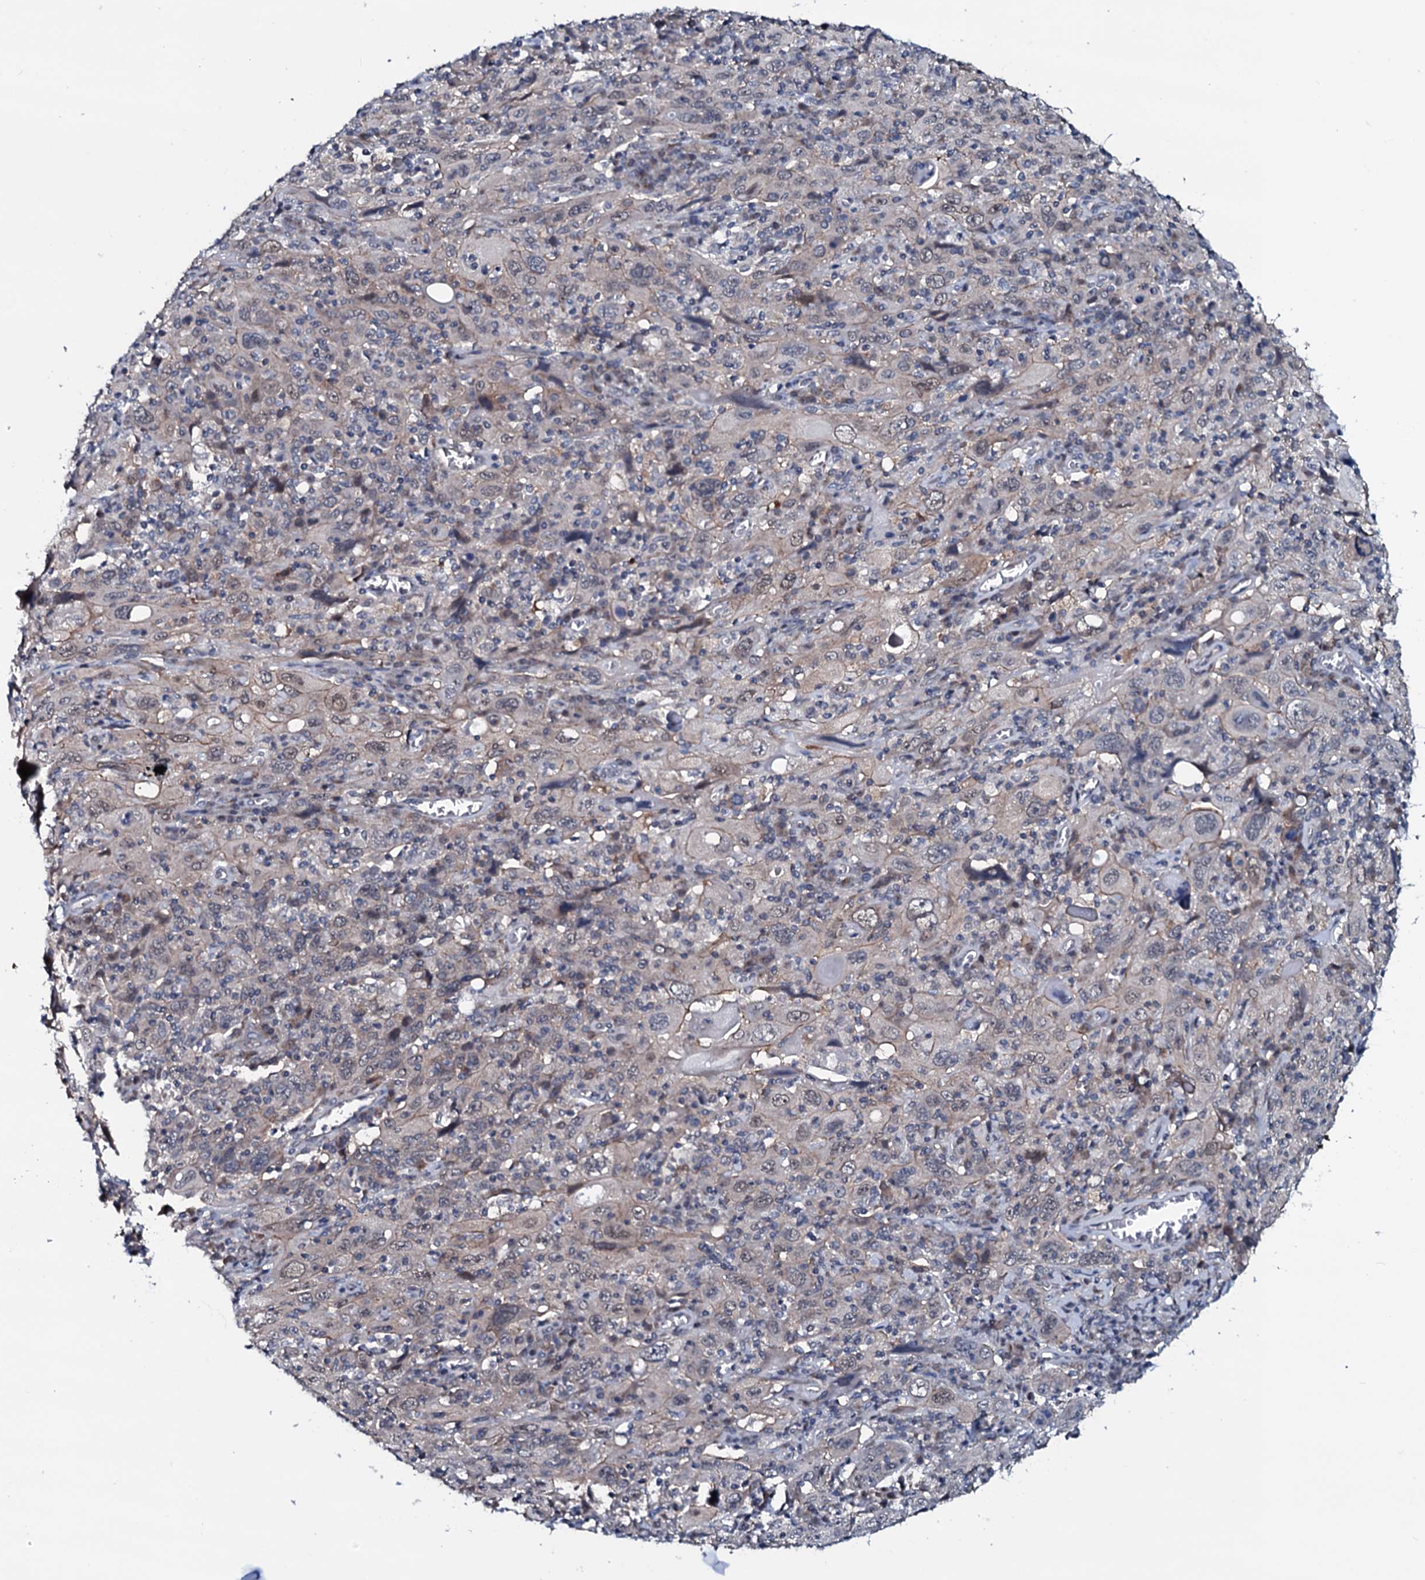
{"staining": {"intensity": "weak", "quantity": "<25%", "location": "nuclear"}, "tissue": "cervical cancer", "cell_type": "Tumor cells", "image_type": "cancer", "snomed": [{"axis": "morphology", "description": "Squamous cell carcinoma, NOS"}, {"axis": "topography", "description": "Cervix"}], "caption": "This is an immunohistochemistry (IHC) image of cervical squamous cell carcinoma. There is no expression in tumor cells.", "gene": "OGFOD2", "patient": {"sex": "female", "age": 46}}